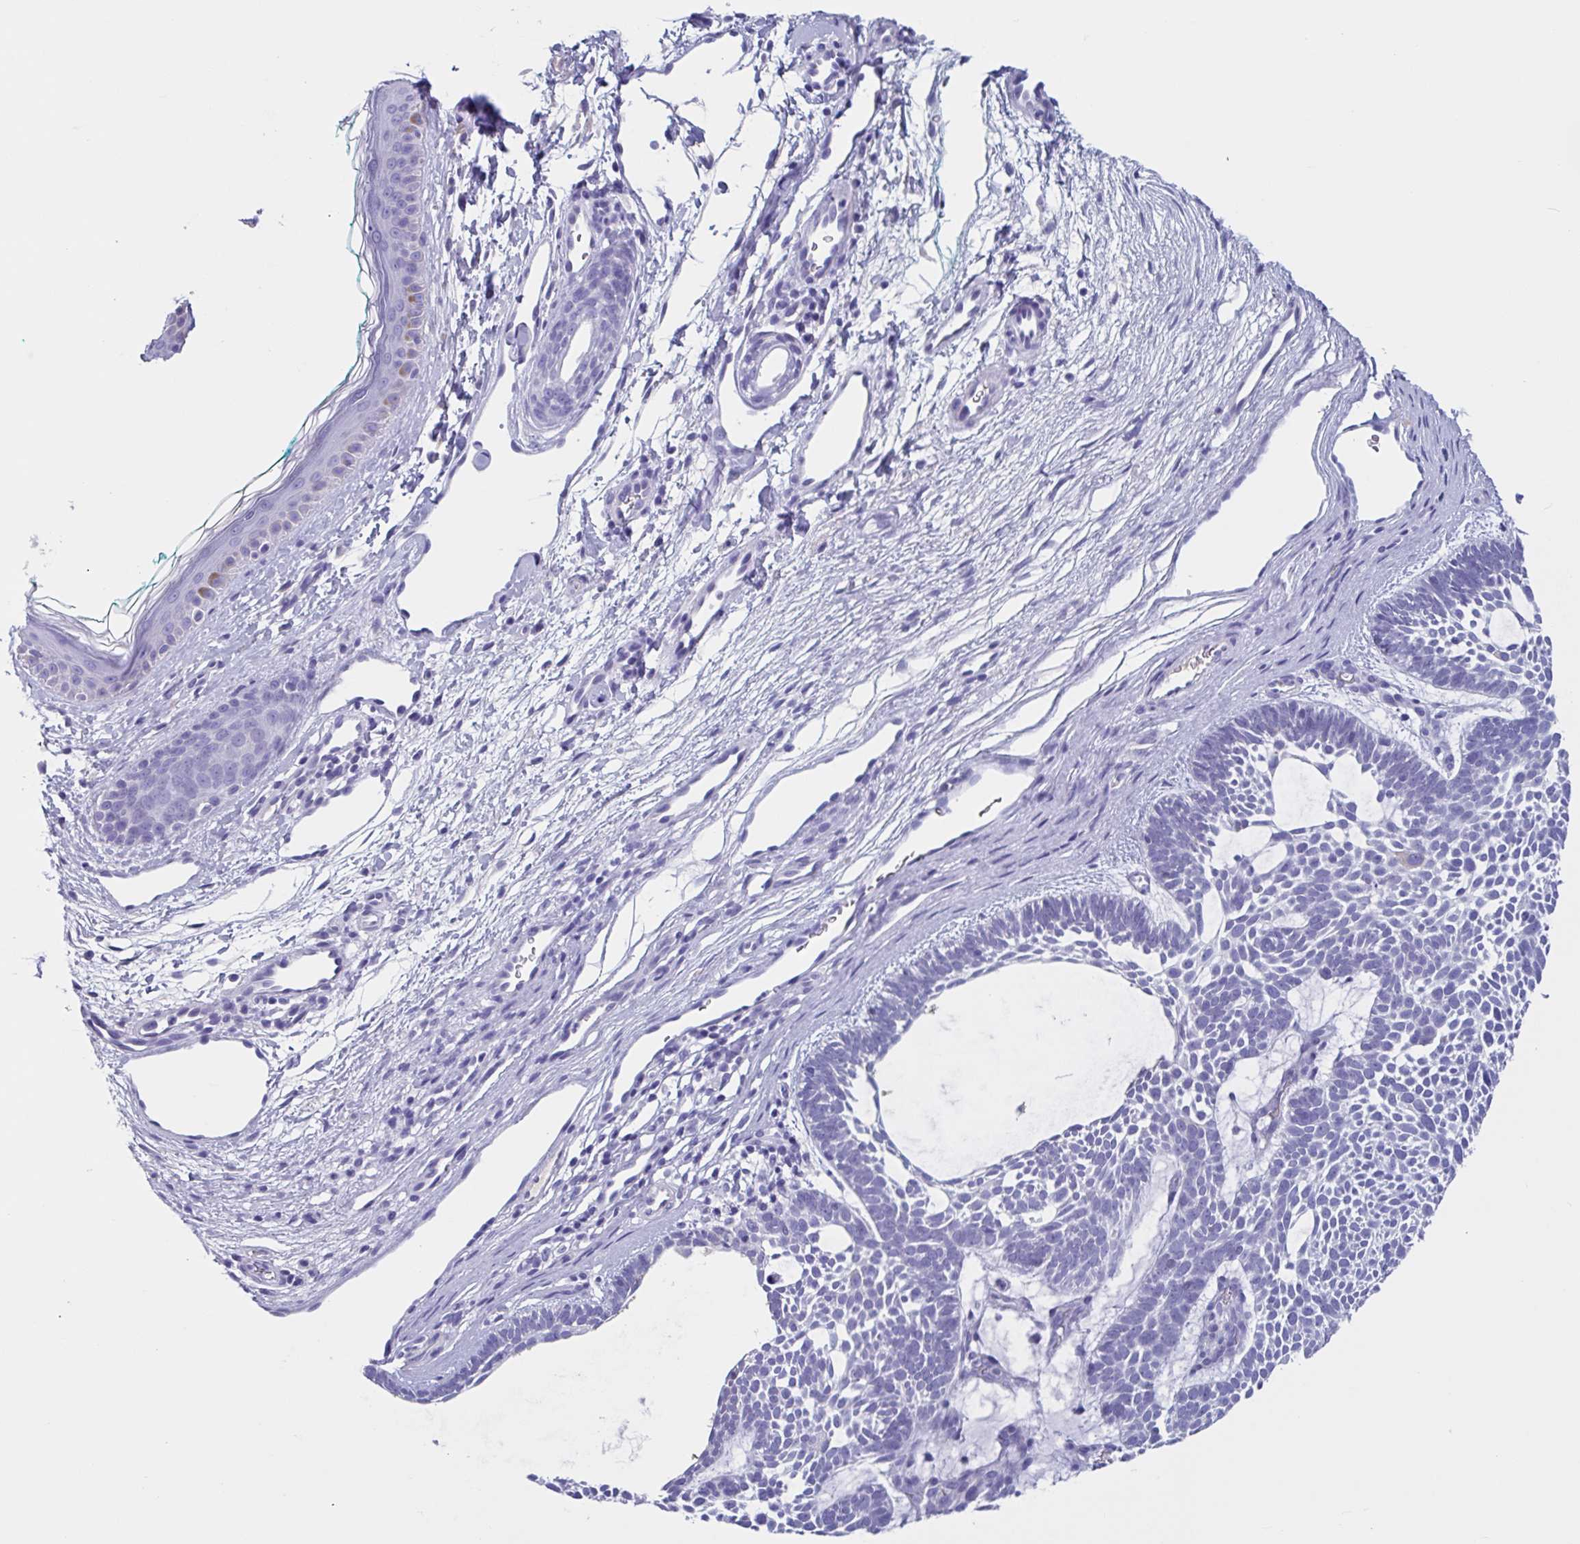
{"staining": {"intensity": "negative", "quantity": "none", "location": "none"}, "tissue": "skin cancer", "cell_type": "Tumor cells", "image_type": "cancer", "snomed": [{"axis": "morphology", "description": "Basal cell carcinoma"}, {"axis": "topography", "description": "Skin"}, {"axis": "topography", "description": "Skin of face"}], "caption": "High magnification brightfield microscopy of skin cancer (basal cell carcinoma) stained with DAB (brown) and counterstained with hematoxylin (blue): tumor cells show no significant expression. (DAB (3,3'-diaminobenzidine) immunohistochemistry, high magnification).", "gene": "USP35", "patient": {"sex": "male", "age": 83}}